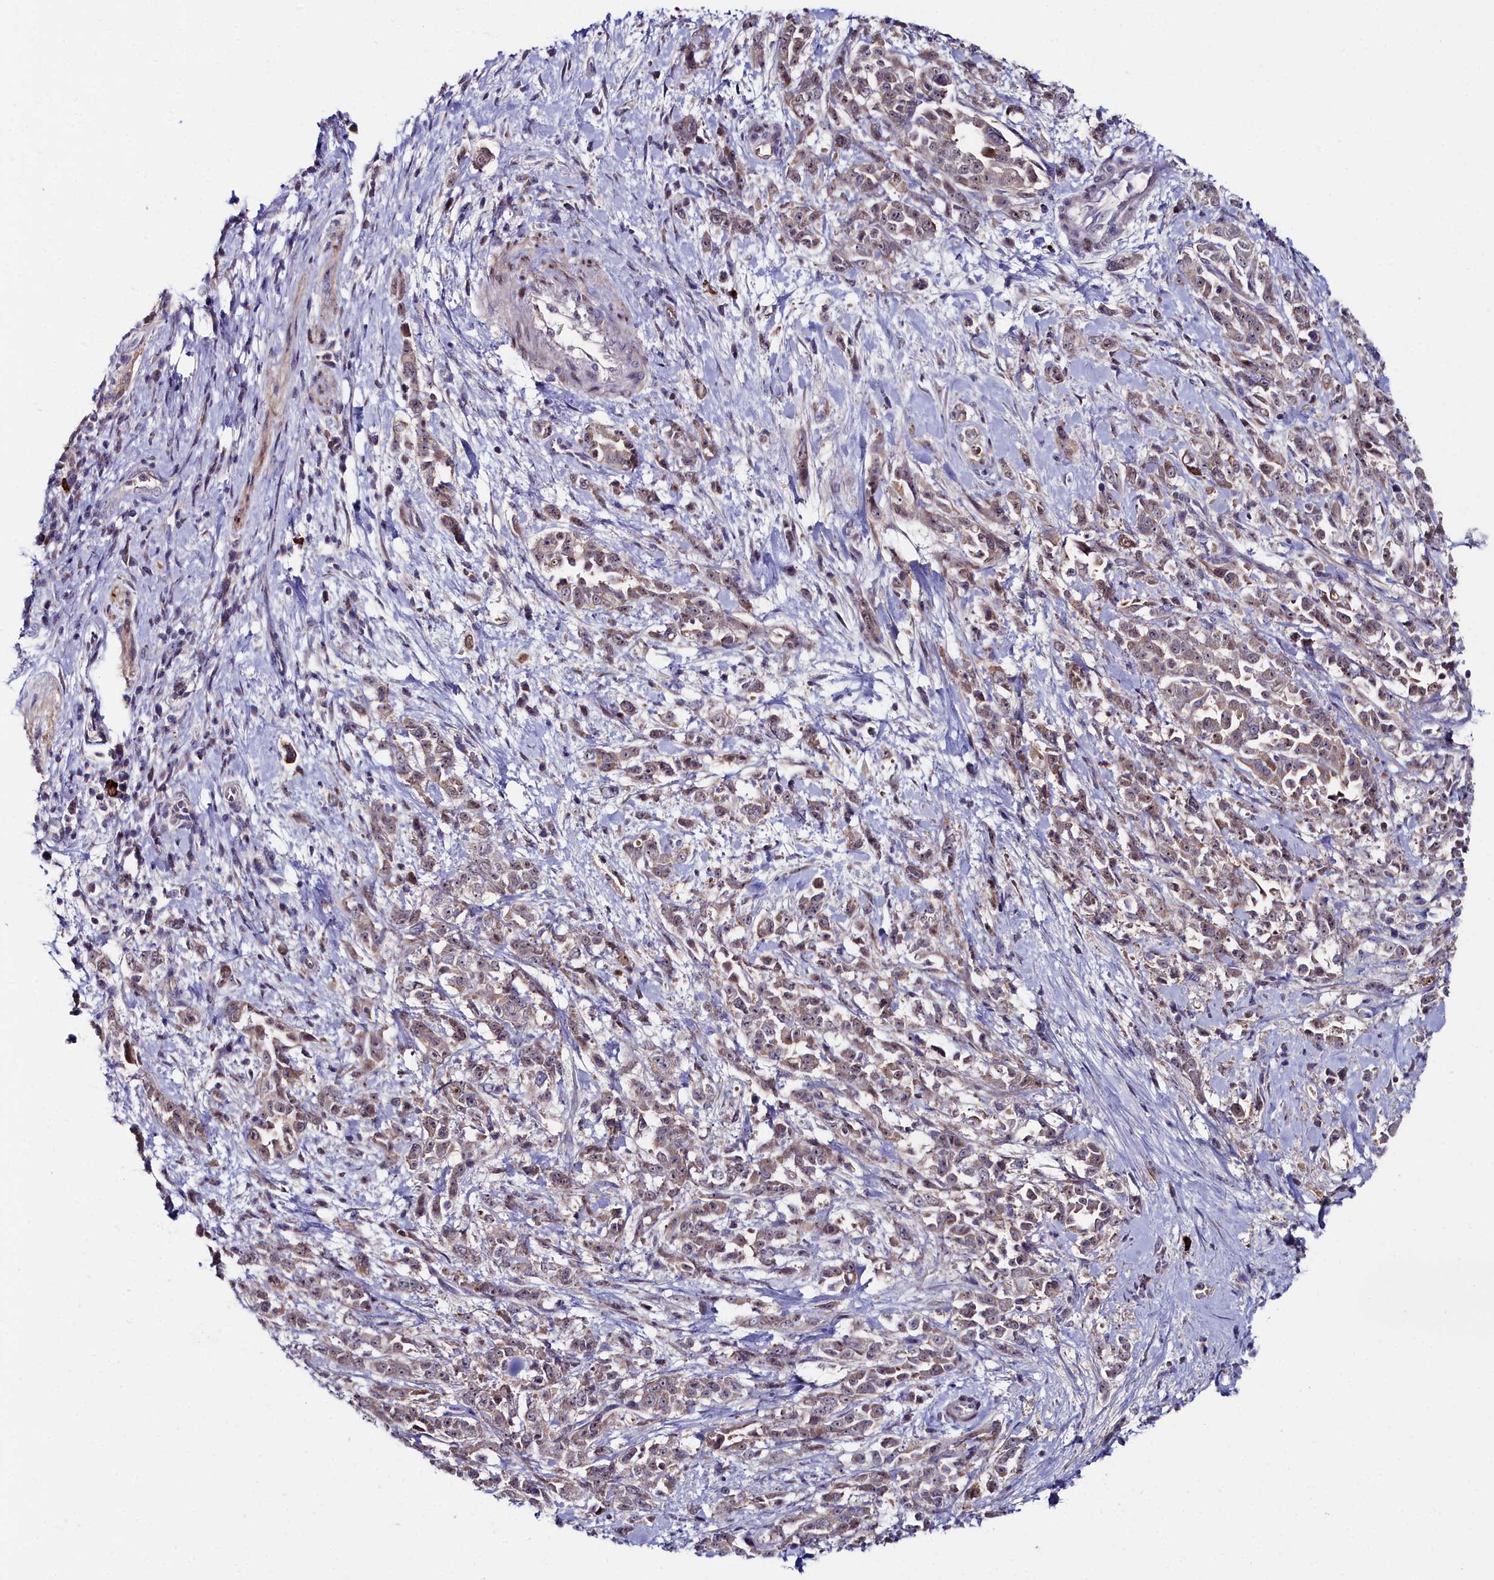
{"staining": {"intensity": "weak", "quantity": ">75%", "location": "cytoplasmic/membranous,nuclear"}, "tissue": "pancreatic cancer", "cell_type": "Tumor cells", "image_type": "cancer", "snomed": [{"axis": "morphology", "description": "Normal tissue, NOS"}, {"axis": "morphology", "description": "Adenocarcinoma, NOS"}, {"axis": "topography", "description": "Pancreas"}], "caption": "Tumor cells show weak cytoplasmic/membranous and nuclear staining in about >75% of cells in pancreatic adenocarcinoma. (IHC, brightfield microscopy, high magnification).", "gene": "KCTD18", "patient": {"sex": "female", "age": 64}}